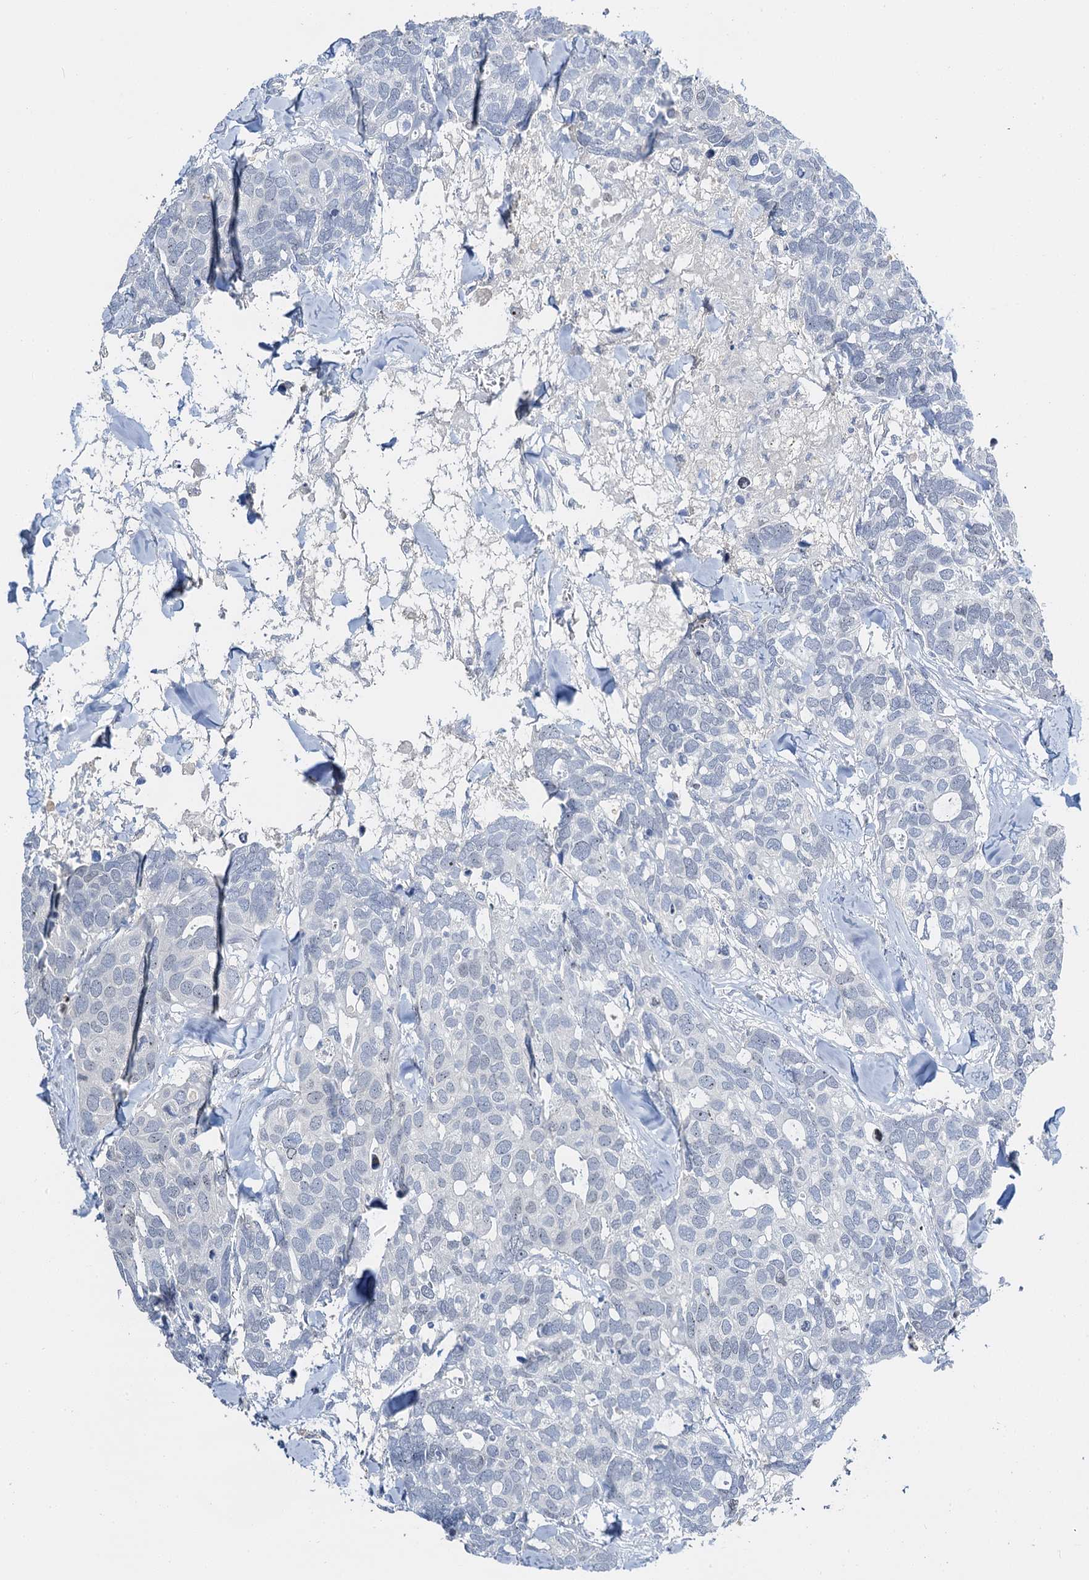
{"staining": {"intensity": "negative", "quantity": "none", "location": "none"}, "tissue": "breast cancer", "cell_type": "Tumor cells", "image_type": "cancer", "snomed": [{"axis": "morphology", "description": "Duct carcinoma"}, {"axis": "topography", "description": "Breast"}], "caption": "Breast cancer stained for a protein using IHC displays no expression tumor cells.", "gene": "NOP2", "patient": {"sex": "female", "age": 83}}